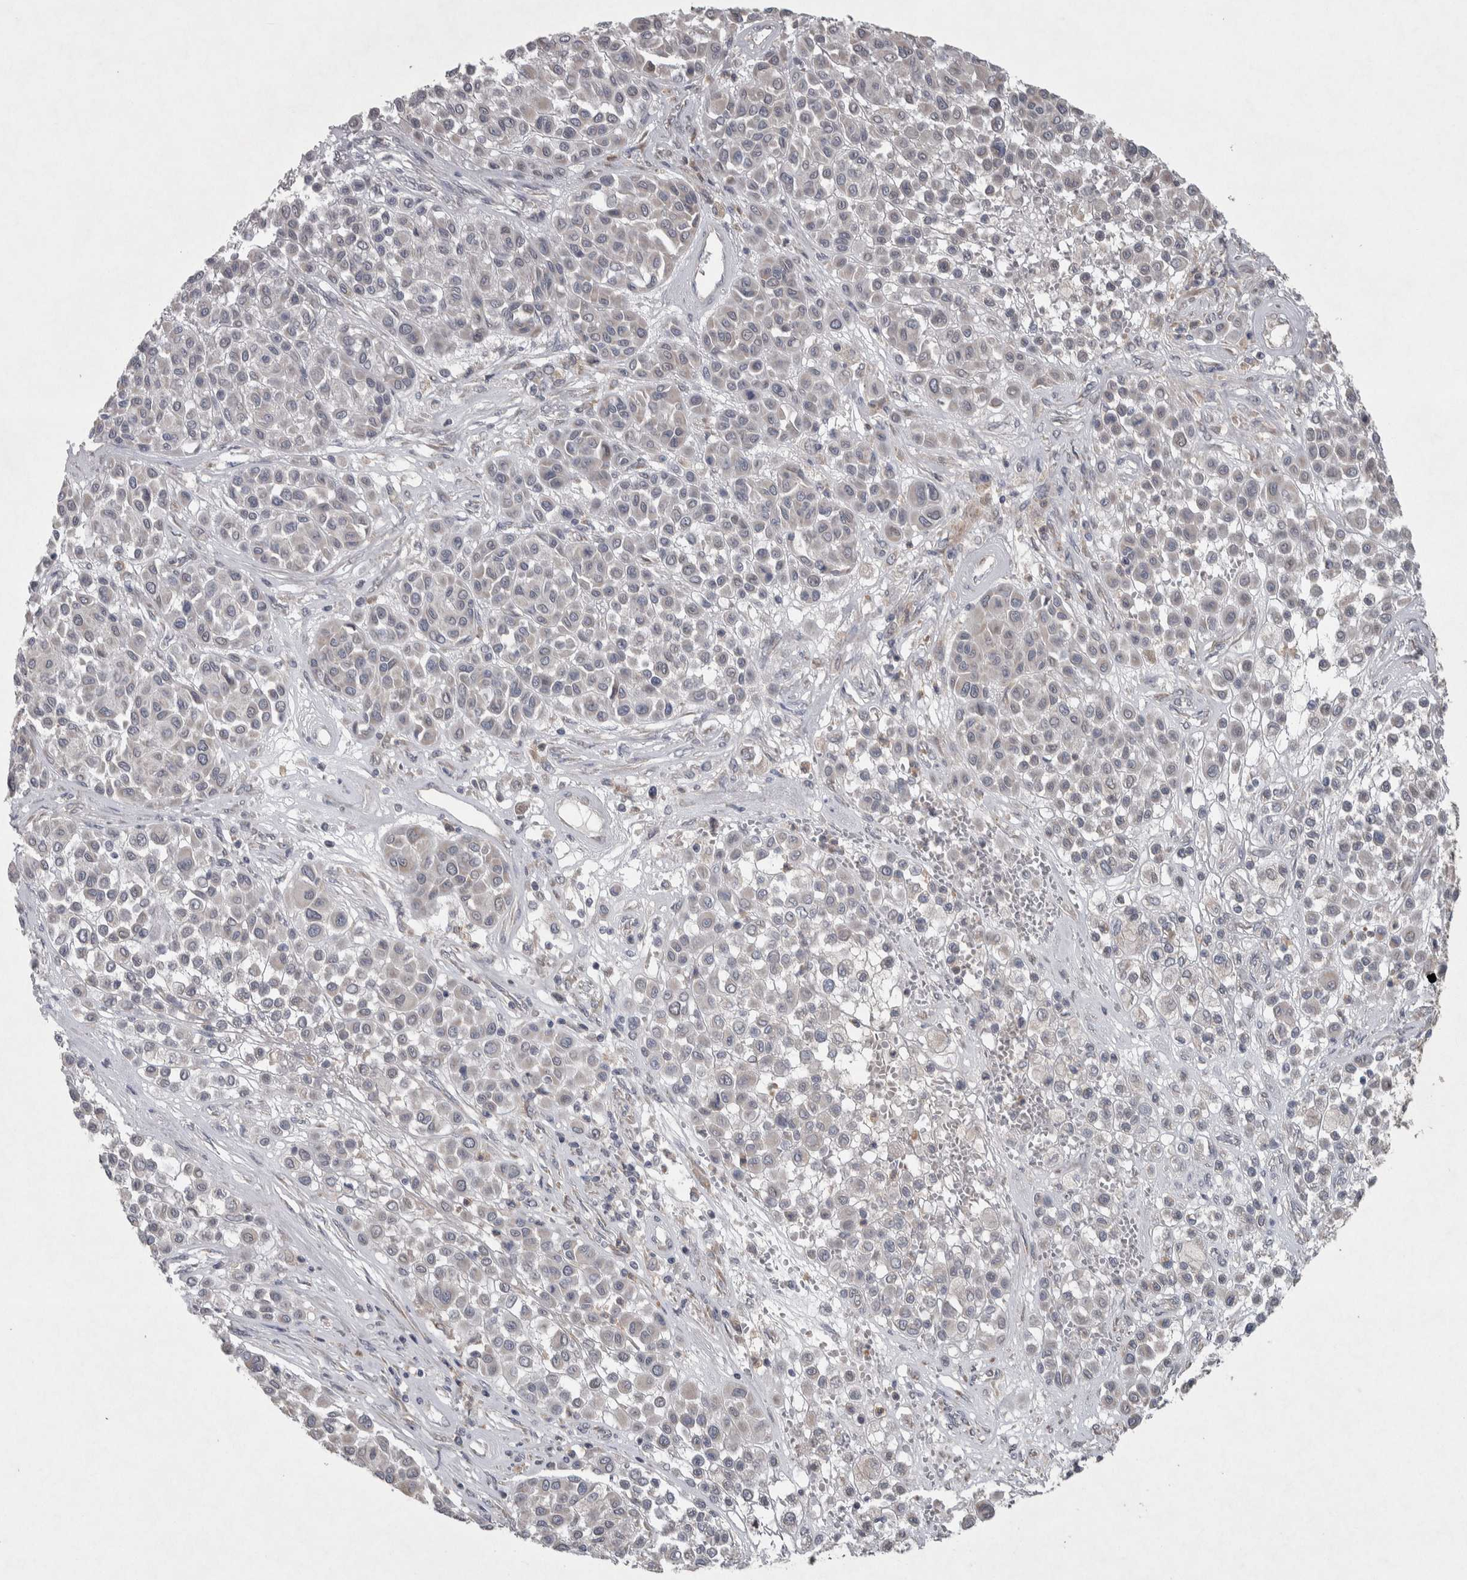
{"staining": {"intensity": "negative", "quantity": "none", "location": "none"}, "tissue": "melanoma", "cell_type": "Tumor cells", "image_type": "cancer", "snomed": [{"axis": "morphology", "description": "Malignant melanoma, Metastatic site"}, {"axis": "topography", "description": "Soft tissue"}], "caption": "This is an immunohistochemistry (IHC) histopathology image of malignant melanoma (metastatic site). There is no positivity in tumor cells.", "gene": "SRP68", "patient": {"sex": "male", "age": 41}}